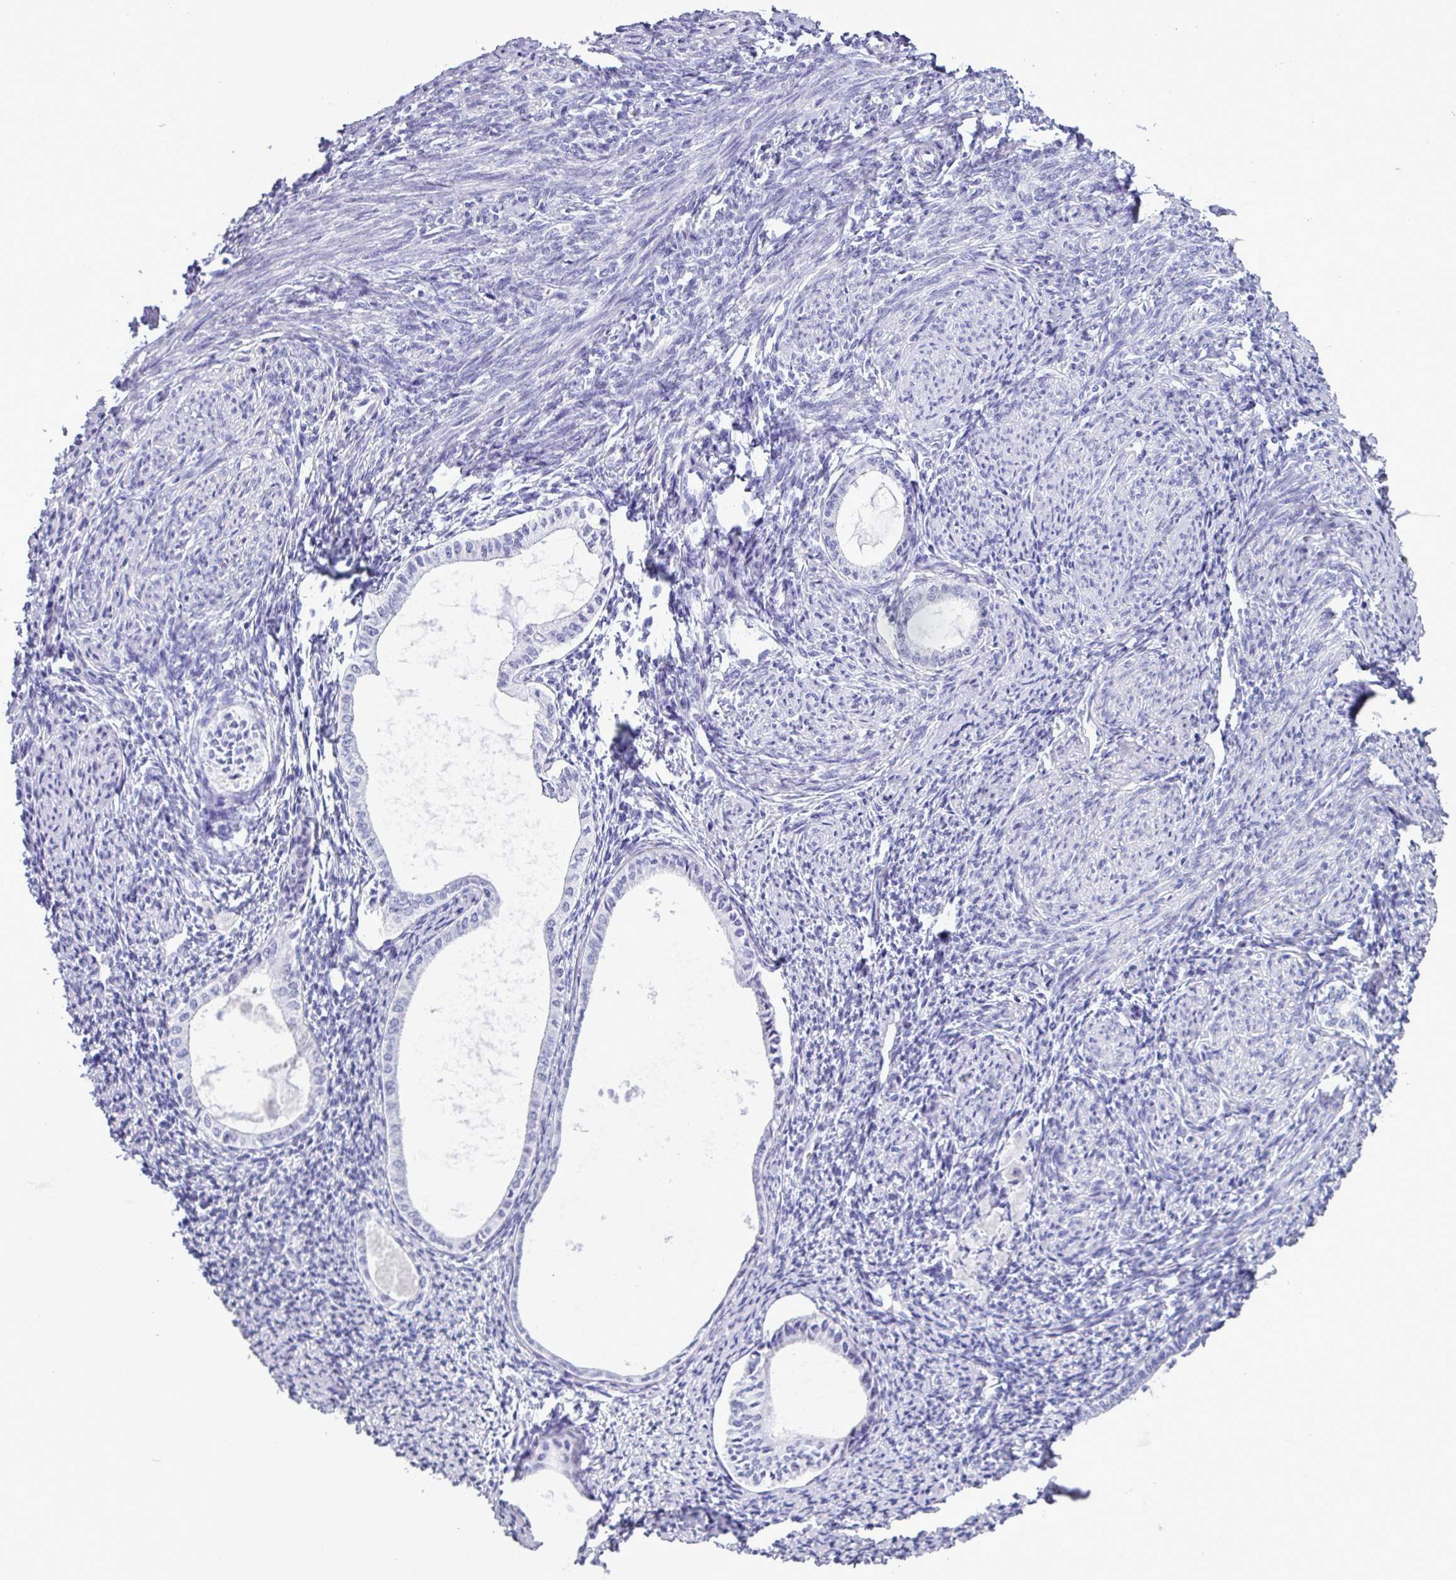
{"staining": {"intensity": "negative", "quantity": "none", "location": "none"}, "tissue": "endometrium", "cell_type": "Cells in endometrial stroma", "image_type": "normal", "snomed": [{"axis": "morphology", "description": "Normal tissue, NOS"}, {"axis": "topography", "description": "Endometrium"}], "caption": "Normal endometrium was stained to show a protein in brown. There is no significant positivity in cells in endometrial stroma. (DAB immunohistochemistry (IHC) with hematoxylin counter stain).", "gene": "STIMATE", "patient": {"sex": "female", "age": 63}}